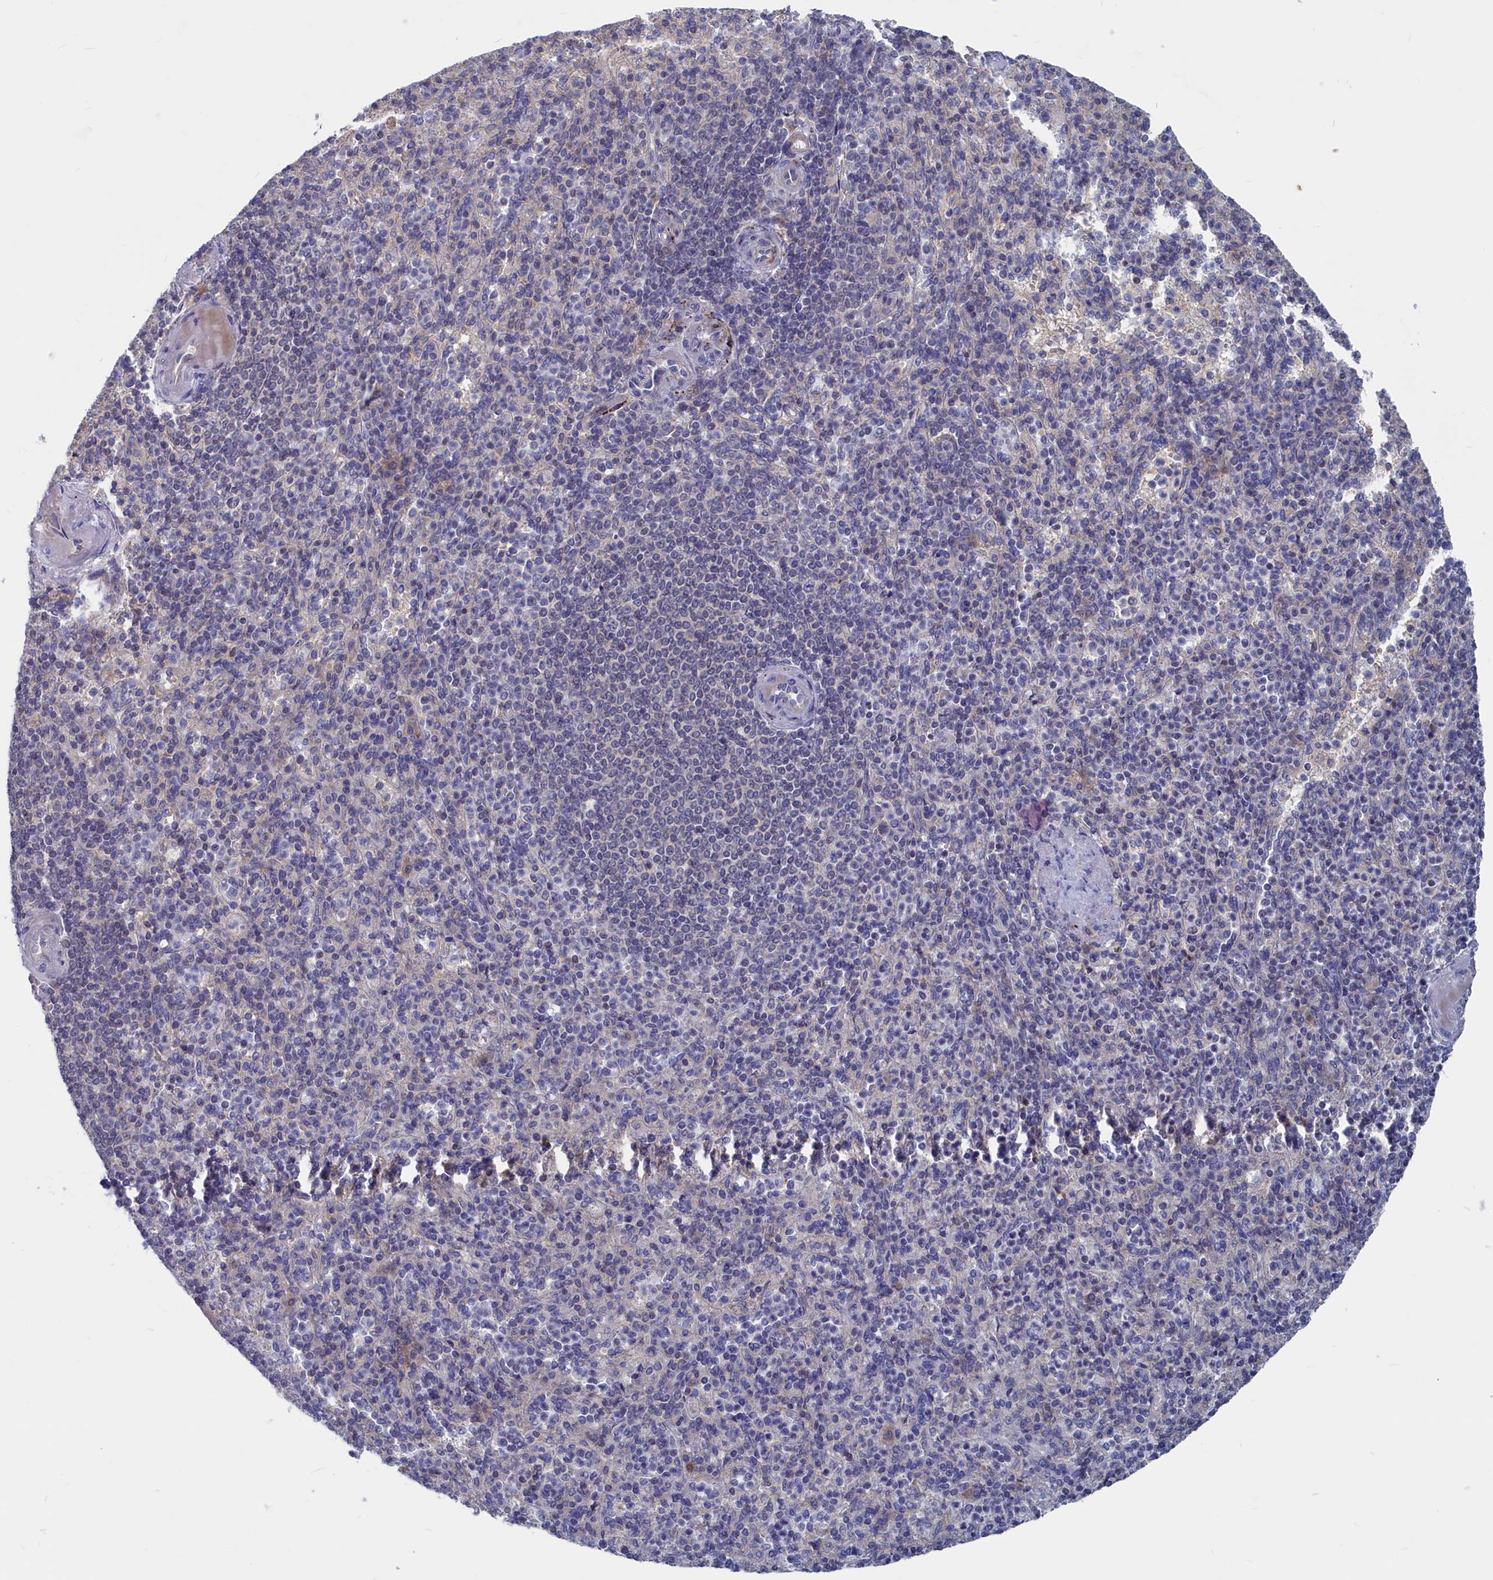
{"staining": {"intensity": "negative", "quantity": "none", "location": "none"}, "tissue": "spleen", "cell_type": "Cells in red pulp", "image_type": "normal", "snomed": [{"axis": "morphology", "description": "Normal tissue, NOS"}, {"axis": "topography", "description": "Spleen"}], "caption": "A high-resolution micrograph shows immunohistochemistry (IHC) staining of normal spleen, which exhibits no significant staining in cells in red pulp. Brightfield microscopy of IHC stained with DAB (brown) and hematoxylin (blue), captured at high magnification.", "gene": "CEND1", "patient": {"sex": "female", "age": 74}}